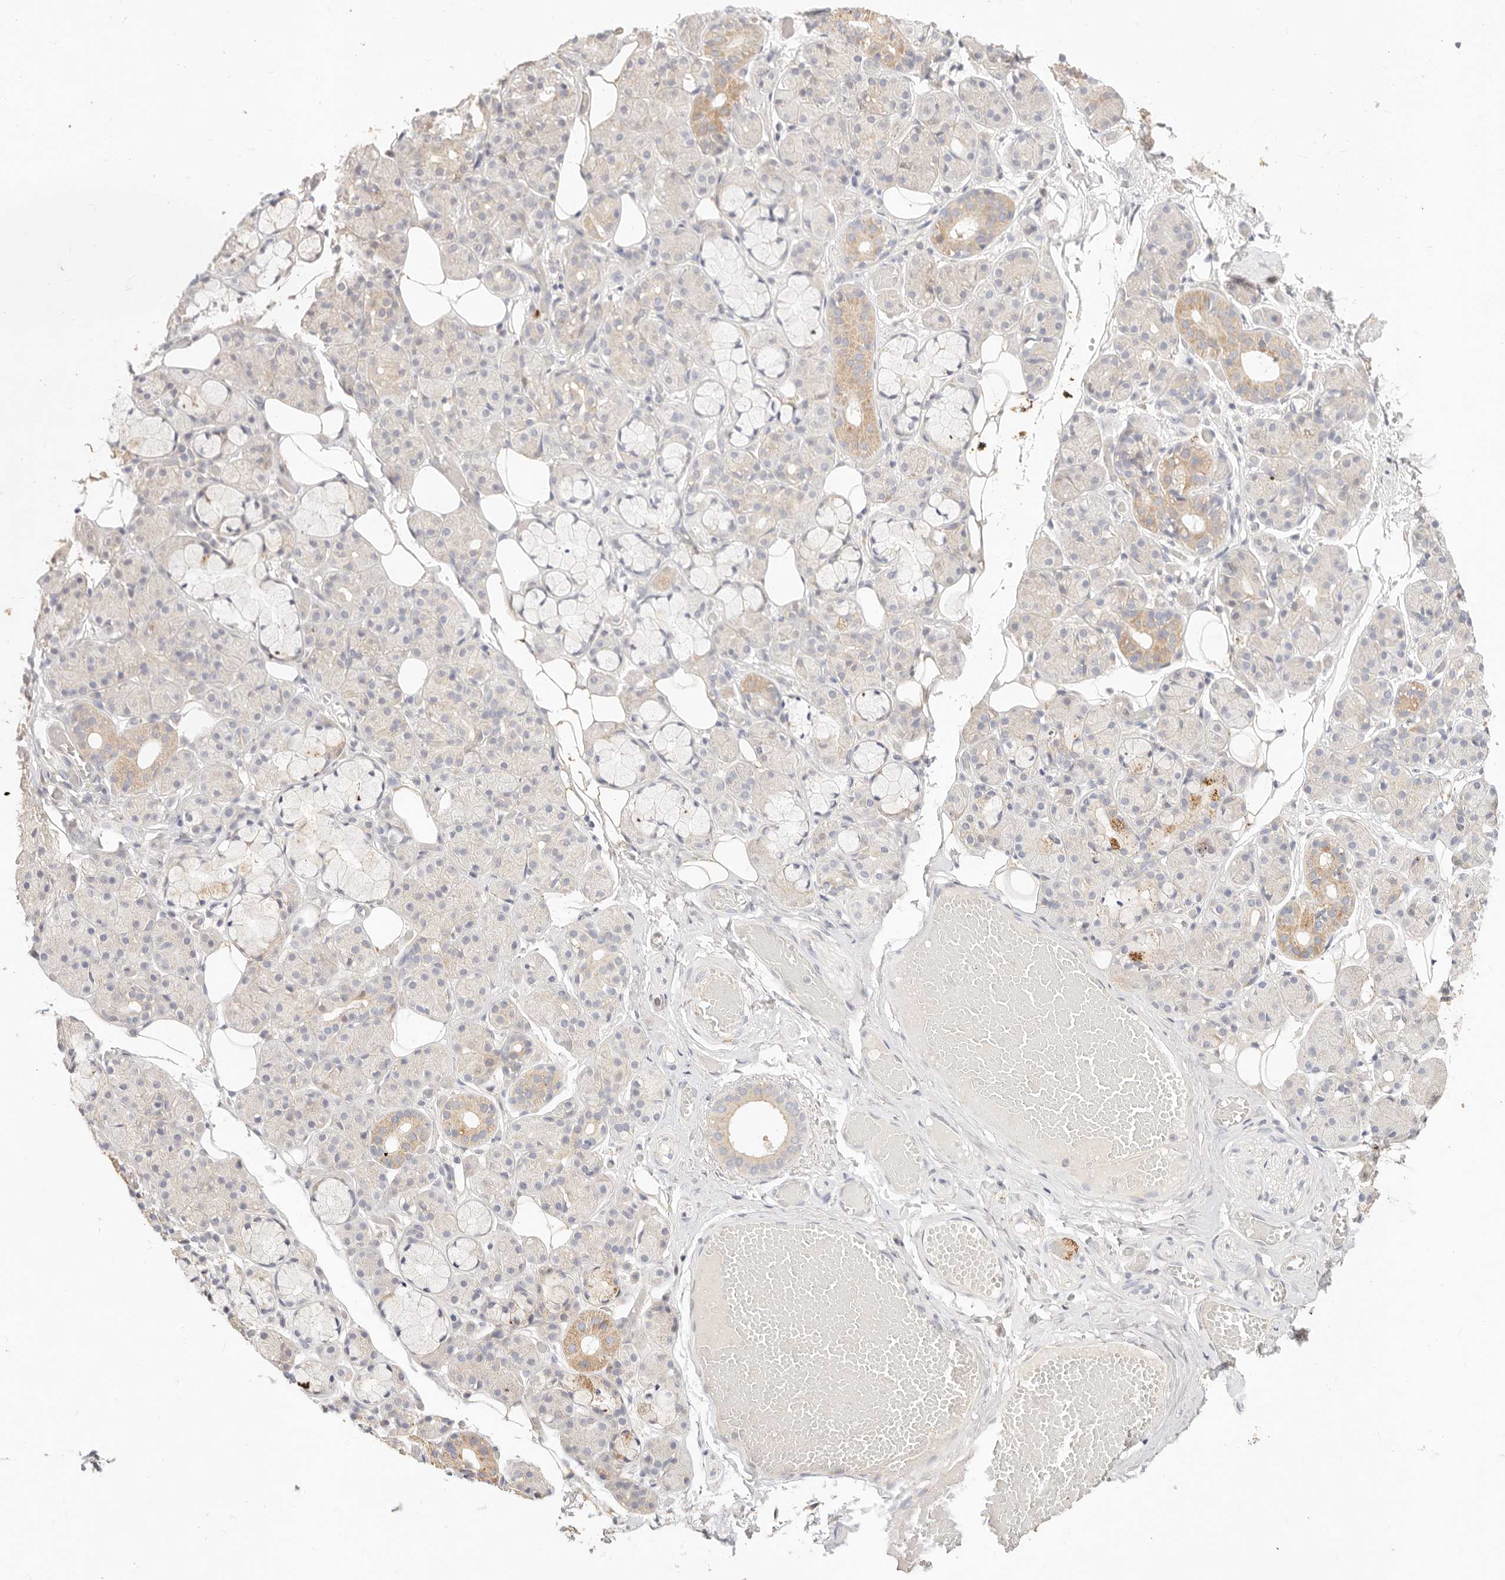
{"staining": {"intensity": "moderate", "quantity": "<25%", "location": "cytoplasmic/membranous"}, "tissue": "salivary gland", "cell_type": "Glandular cells", "image_type": "normal", "snomed": [{"axis": "morphology", "description": "Normal tissue, NOS"}, {"axis": "topography", "description": "Salivary gland"}], "caption": "Protein staining by immunohistochemistry reveals moderate cytoplasmic/membranous expression in about <25% of glandular cells in unremarkable salivary gland. The staining is performed using DAB (3,3'-diaminobenzidine) brown chromogen to label protein expression. The nuclei are counter-stained blue using hematoxylin.", "gene": "ACOX1", "patient": {"sex": "male", "age": 63}}